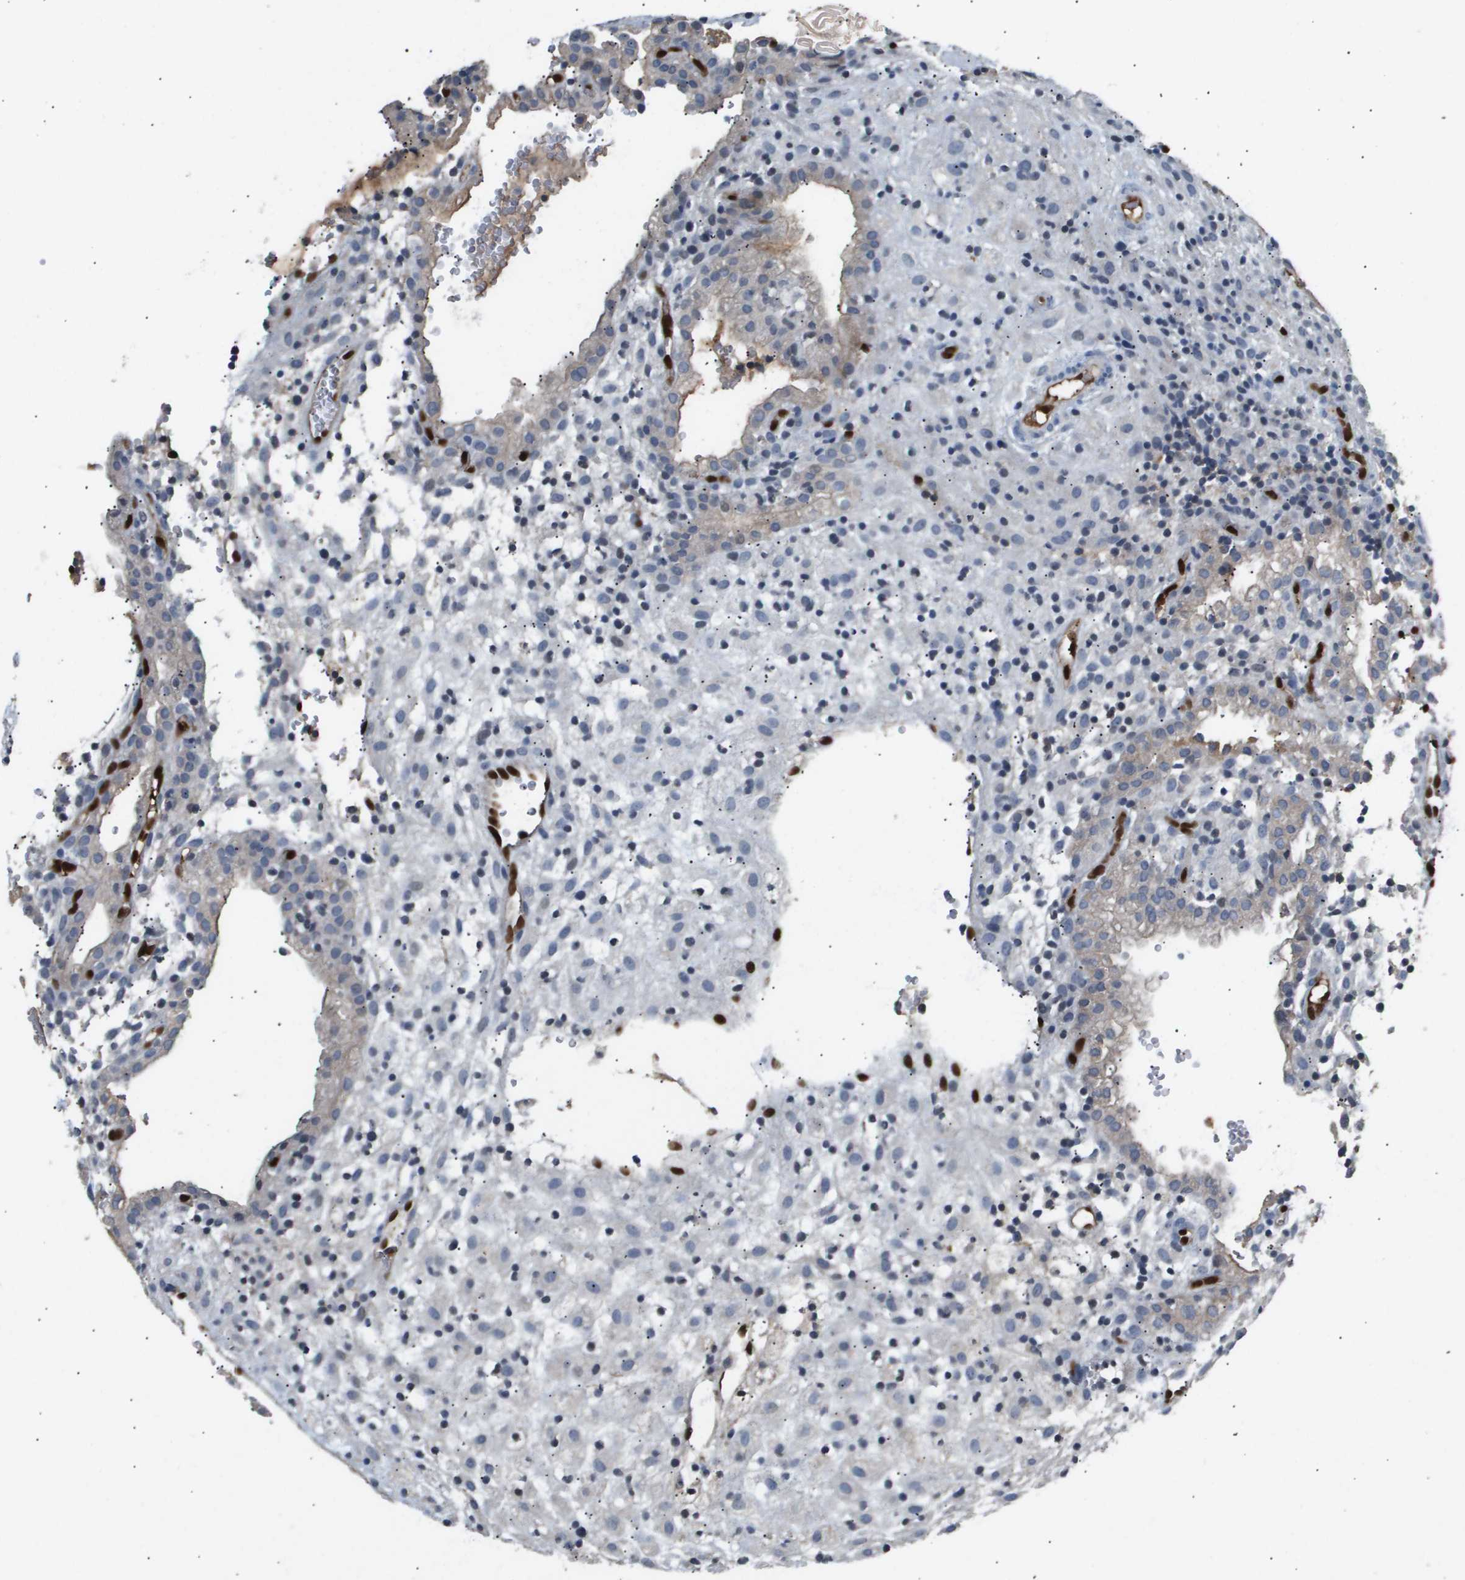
{"staining": {"intensity": "negative", "quantity": "none", "location": "none"}, "tissue": "placenta", "cell_type": "Decidual cells", "image_type": "normal", "snomed": [{"axis": "morphology", "description": "Normal tissue, NOS"}, {"axis": "topography", "description": "Placenta"}], "caption": "Decidual cells show no significant expression in benign placenta. (DAB IHC, high magnification).", "gene": "ERG", "patient": {"sex": "female", "age": 18}}